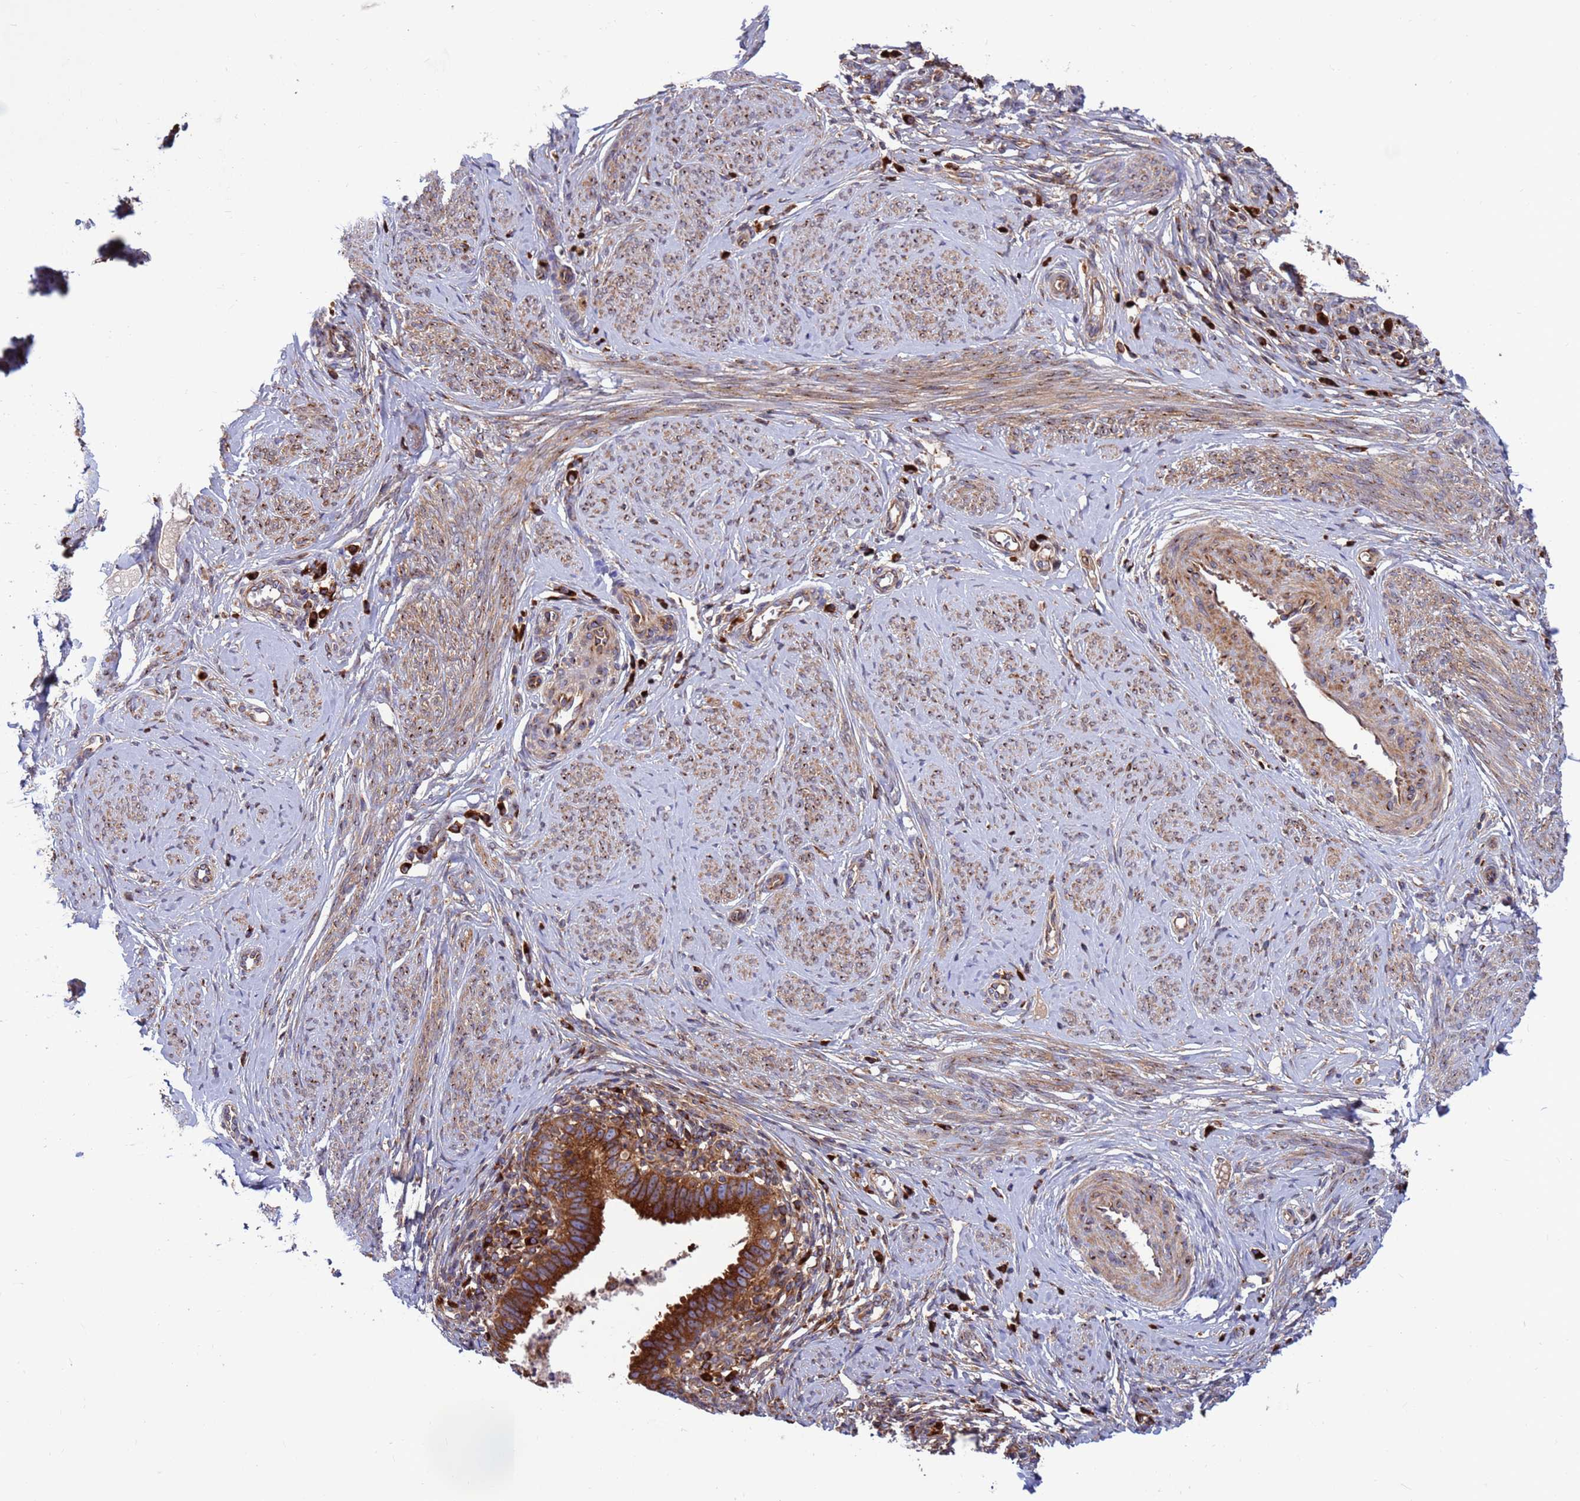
{"staining": {"intensity": "strong", "quantity": ">75%", "location": "cytoplasmic/membranous"}, "tissue": "cervical cancer", "cell_type": "Tumor cells", "image_type": "cancer", "snomed": [{"axis": "morphology", "description": "Adenocarcinoma, NOS"}, {"axis": "topography", "description": "Cervix"}], "caption": "Adenocarcinoma (cervical) was stained to show a protein in brown. There is high levels of strong cytoplasmic/membranous expression in approximately >75% of tumor cells. (Stains: DAB (3,3'-diaminobenzidine) in brown, nuclei in blue, Microscopy: brightfield microscopy at high magnification).", "gene": "ZC3HAV1", "patient": {"sex": "female", "age": 36}}